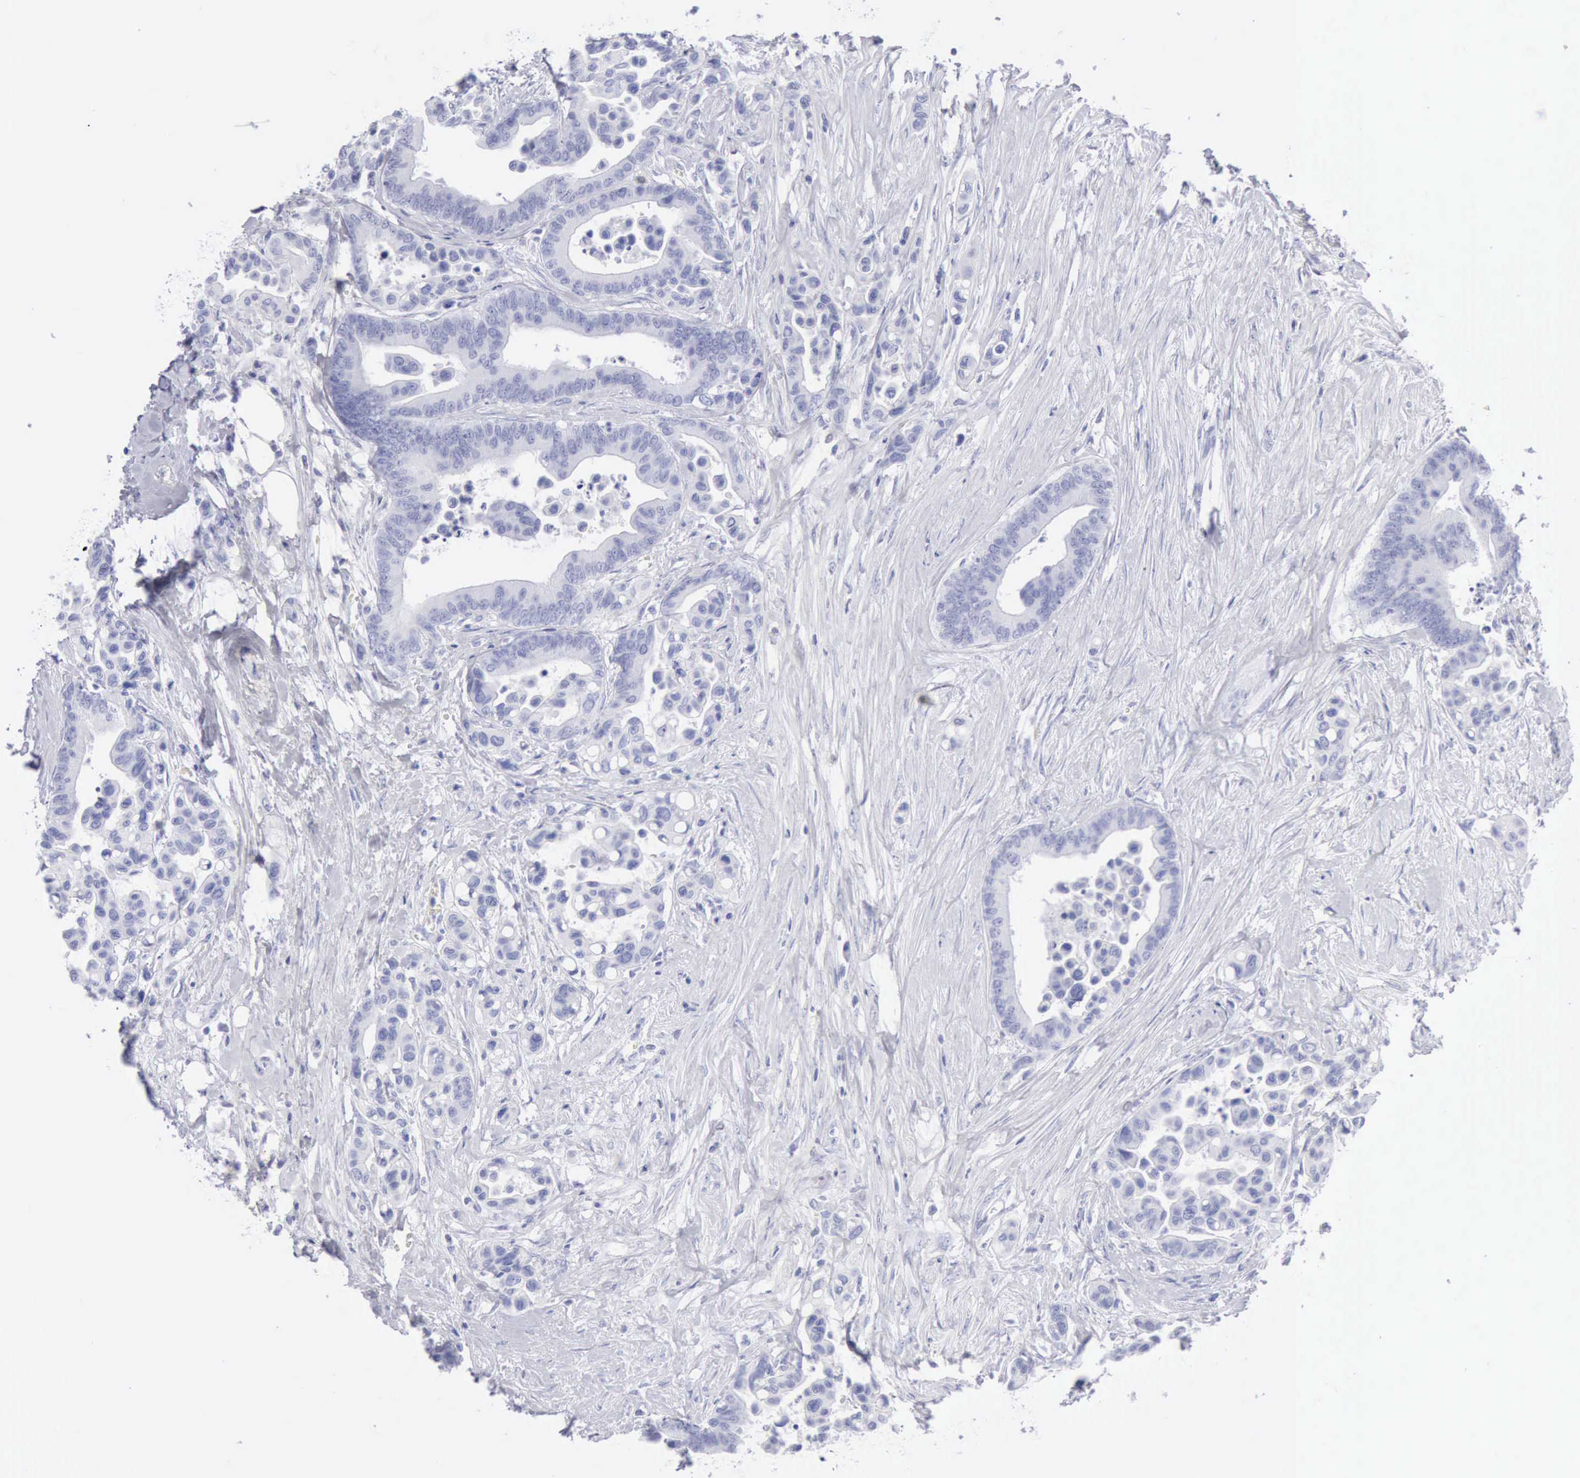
{"staining": {"intensity": "negative", "quantity": "none", "location": "none"}, "tissue": "colorectal cancer", "cell_type": "Tumor cells", "image_type": "cancer", "snomed": [{"axis": "morphology", "description": "Adenocarcinoma, NOS"}, {"axis": "topography", "description": "Colon"}], "caption": "IHC micrograph of colorectal cancer stained for a protein (brown), which displays no staining in tumor cells.", "gene": "KRT5", "patient": {"sex": "male", "age": 82}}